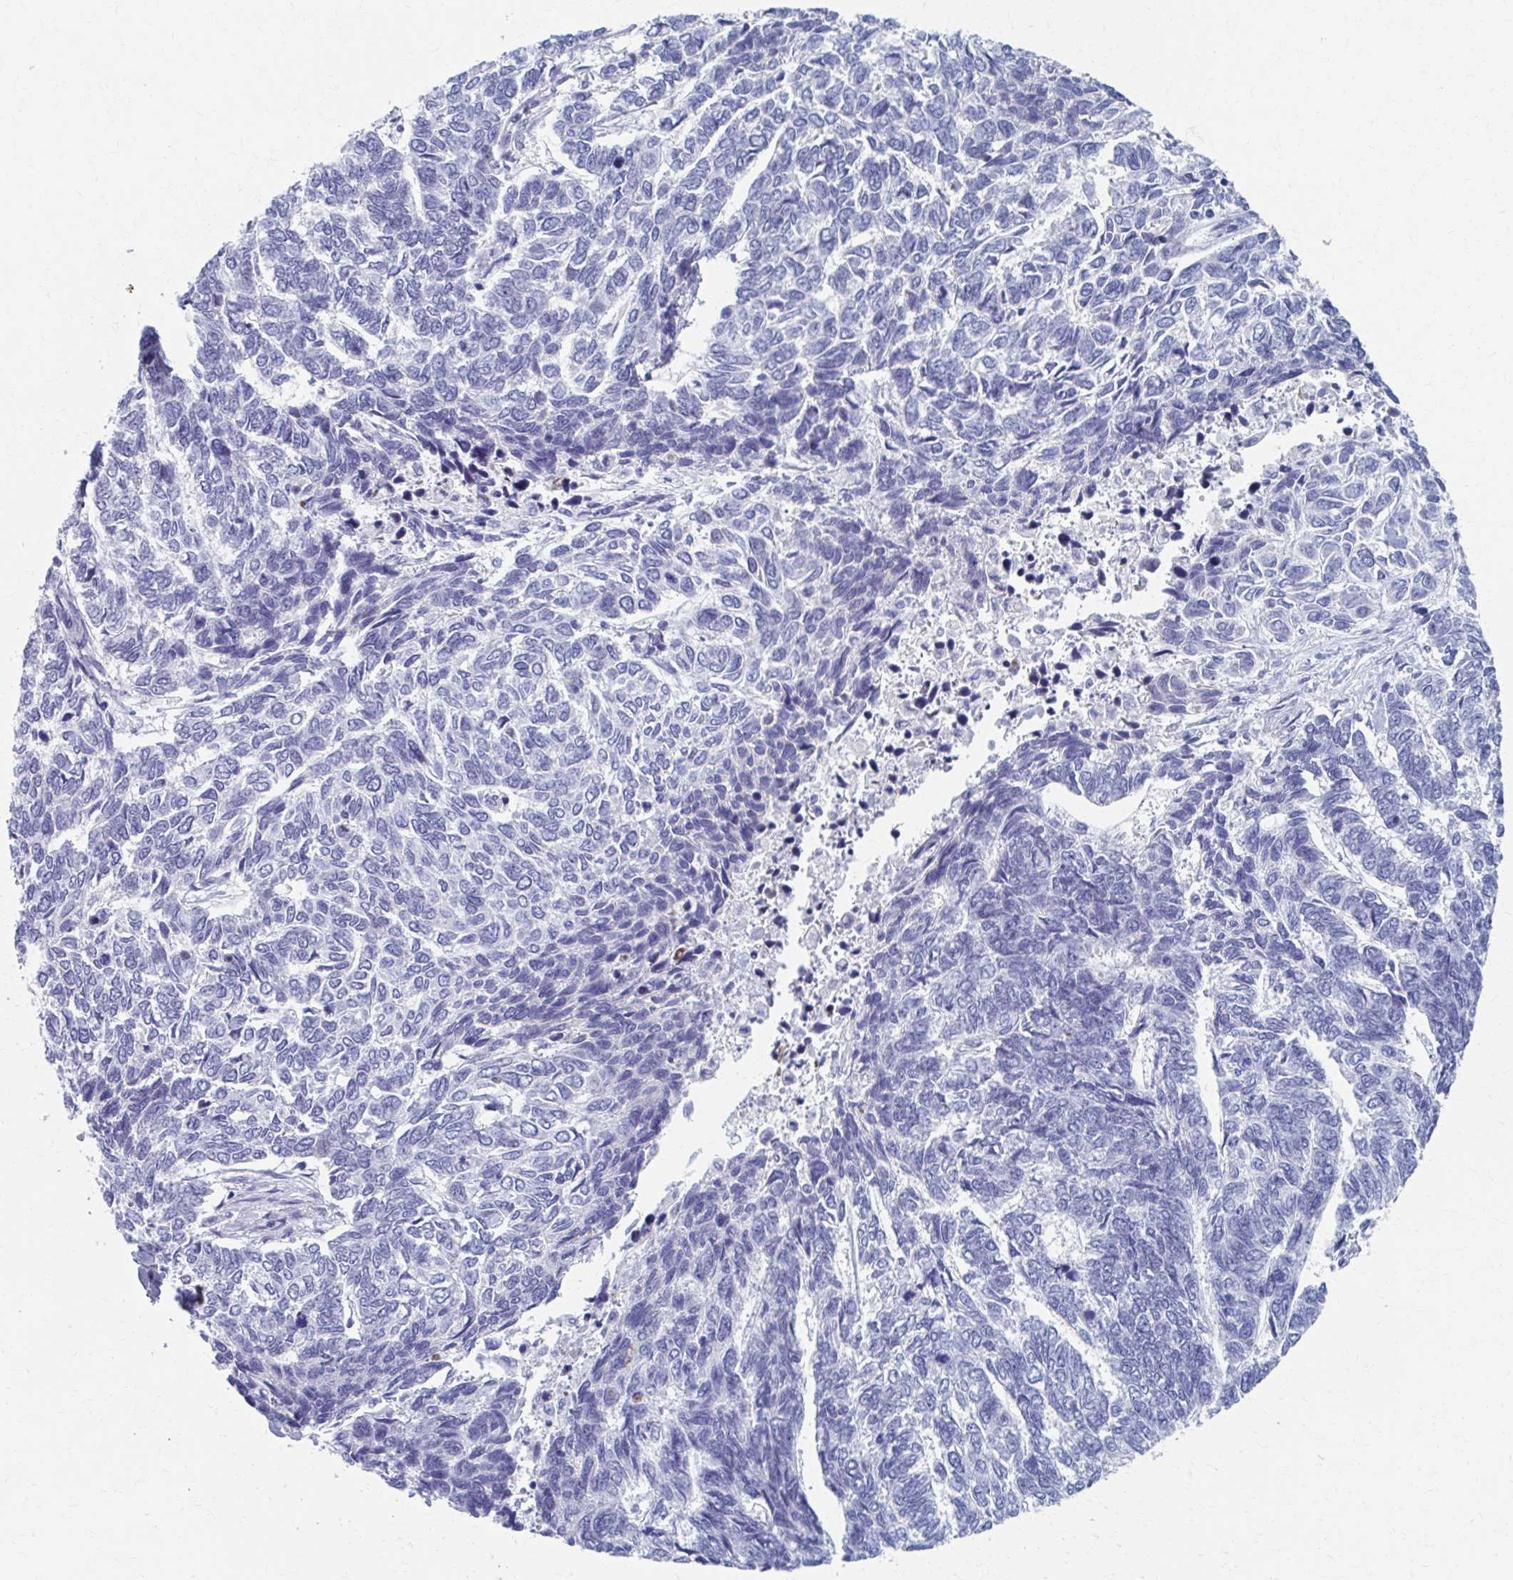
{"staining": {"intensity": "negative", "quantity": "none", "location": "none"}, "tissue": "skin cancer", "cell_type": "Tumor cells", "image_type": "cancer", "snomed": [{"axis": "morphology", "description": "Basal cell carcinoma"}, {"axis": "topography", "description": "Skin"}], "caption": "High power microscopy photomicrograph of an immunohistochemistry photomicrograph of skin cancer (basal cell carcinoma), revealing no significant staining in tumor cells.", "gene": "ABHD16B", "patient": {"sex": "female", "age": 65}}